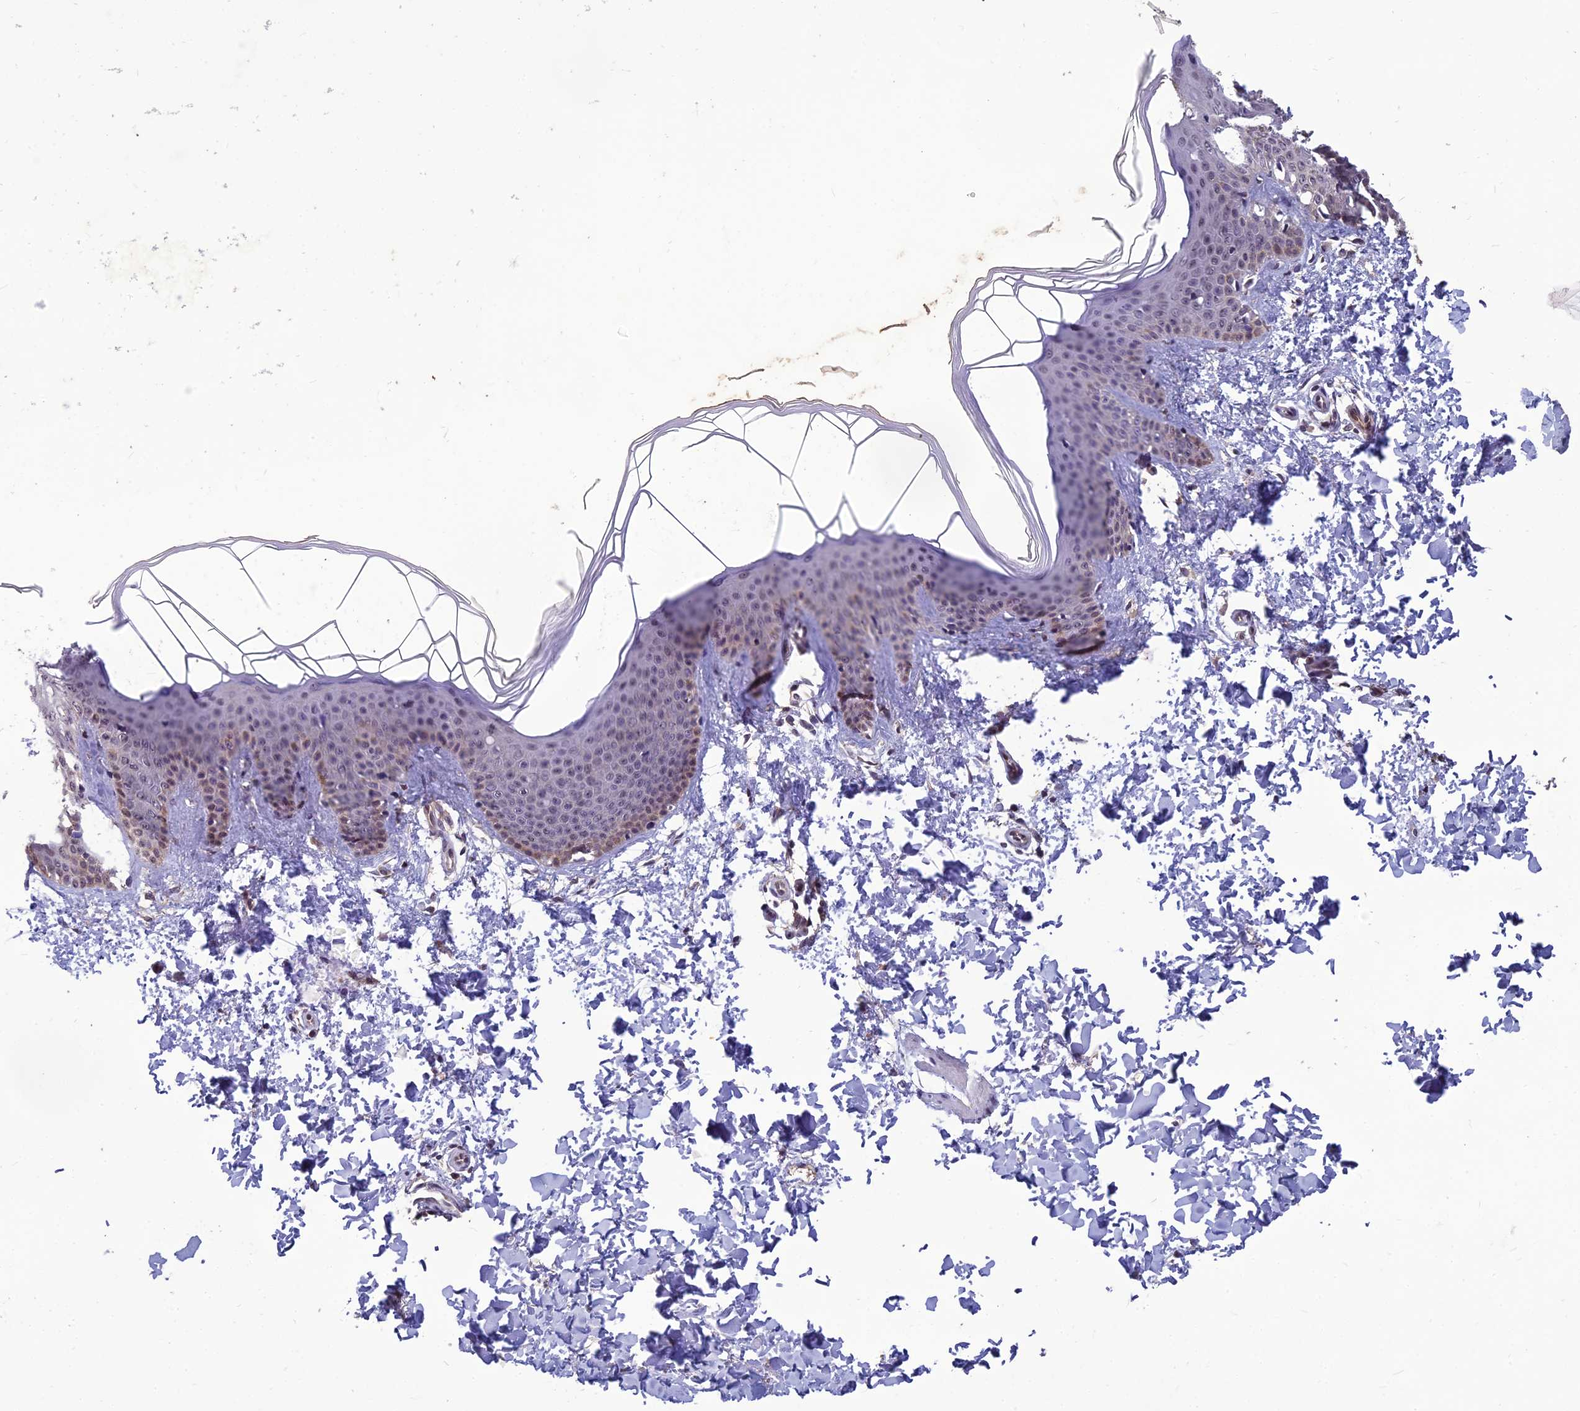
{"staining": {"intensity": "weak", "quantity": ">75%", "location": "nuclear"}, "tissue": "skin", "cell_type": "Fibroblasts", "image_type": "normal", "snomed": [{"axis": "morphology", "description": "Normal tissue, NOS"}, {"axis": "topography", "description": "Skin"}], "caption": "Skin stained with DAB (3,3'-diaminobenzidine) IHC reveals low levels of weak nuclear positivity in about >75% of fibroblasts. (brown staining indicates protein expression, while blue staining denotes nuclei).", "gene": "GRWD1", "patient": {"sex": "male", "age": 36}}